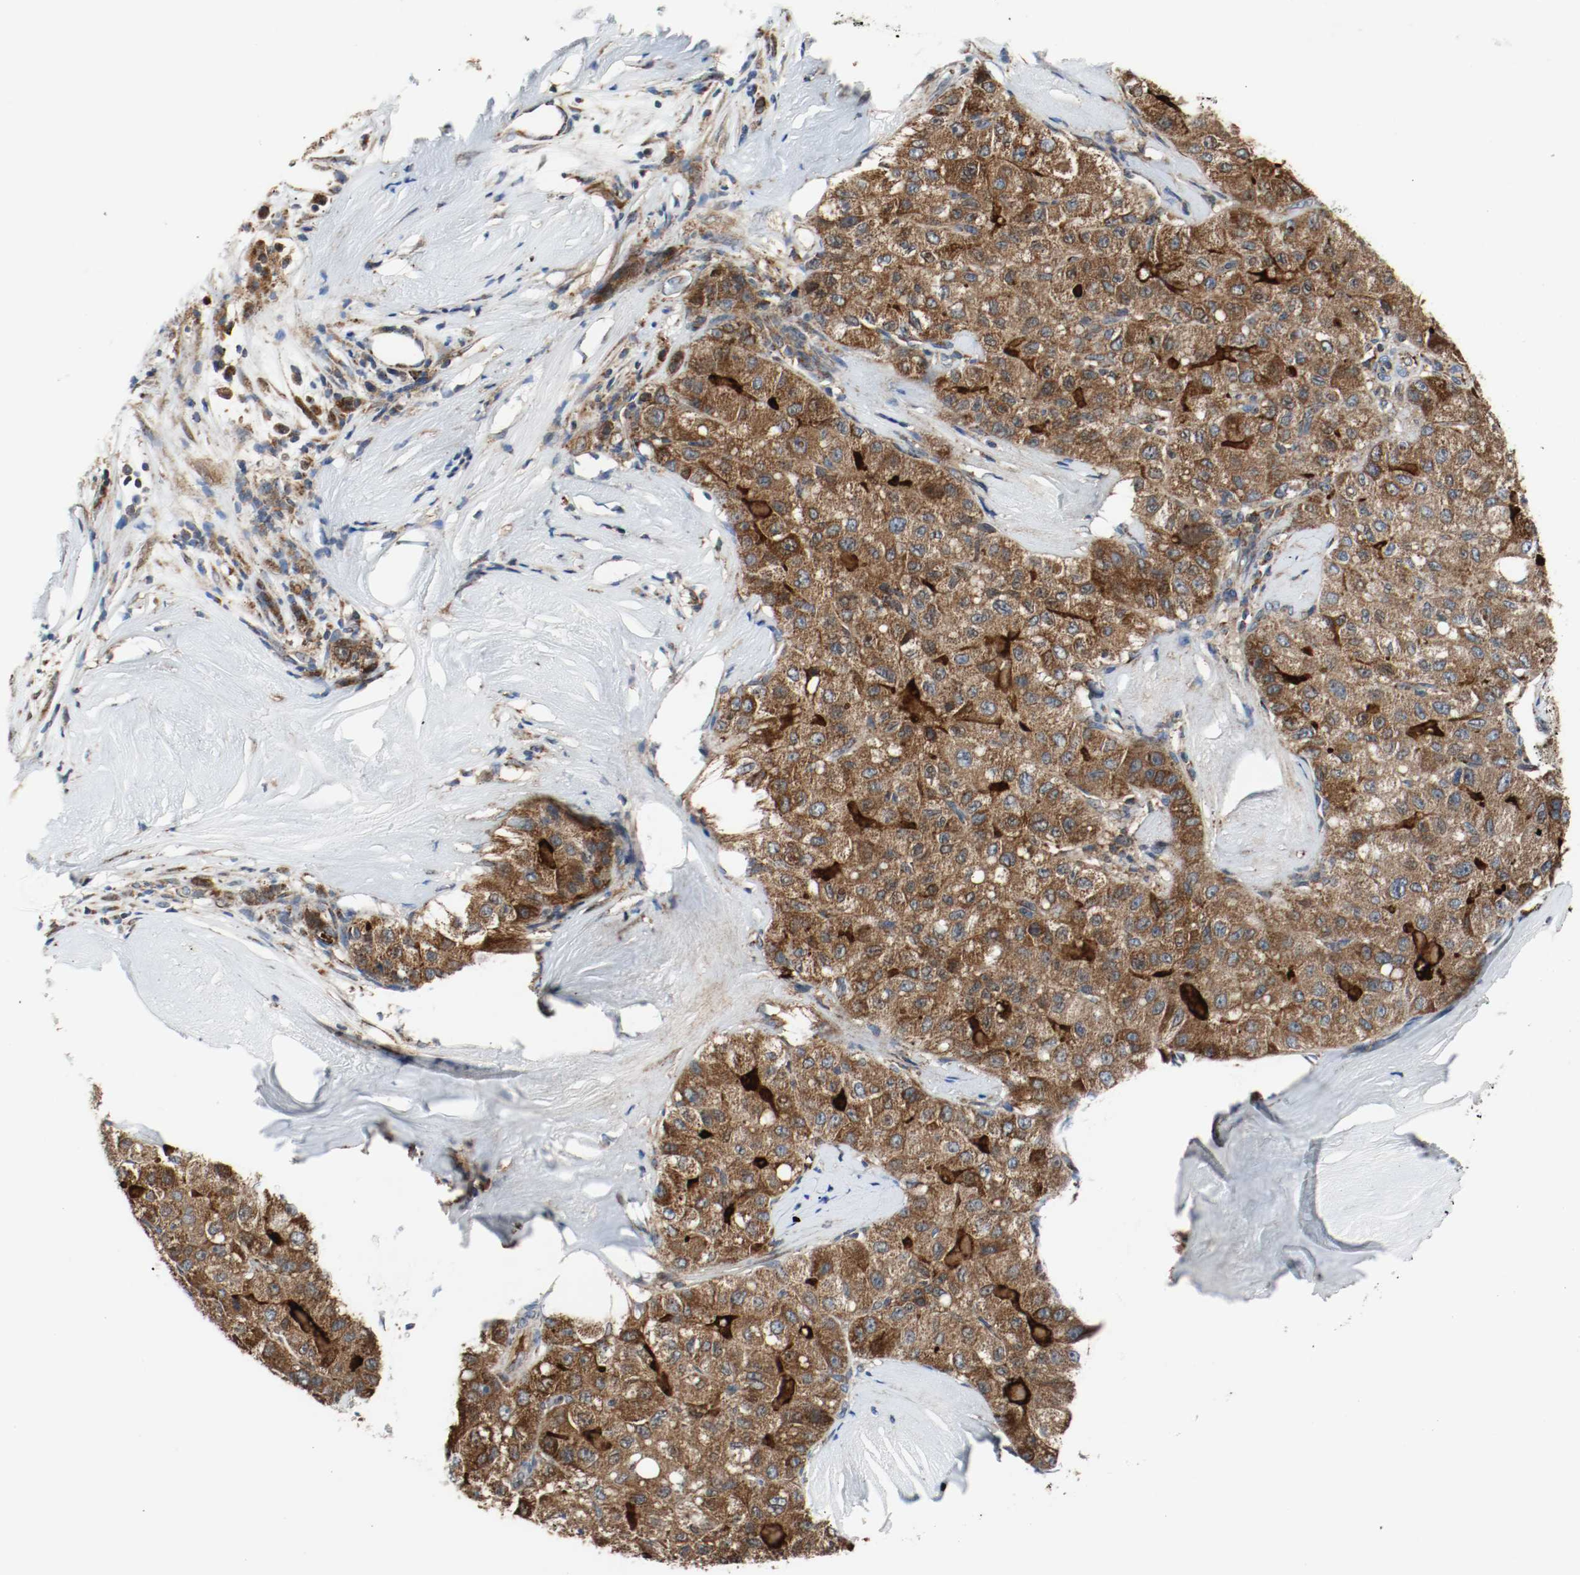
{"staining": {"intensity": "strong", "quantity": ">75%", "location": "cytoplasmic/membranous"}, "tissue": "liver cancer", "cell_type": "Tumor cells", "image_type": "cancer", "snomed": [{"axis": "morphology", "description": "Carcinoma, Hepatocellular, NOS"}, {"axis": "topography", "description": "Liver"}], "caption": "High-power microscopy captured an IHC photomicrograph of liver hepatocellular carcinoma, revealing strong cytoplasmic/membranous expression in approximately >75% of tumor cells.", "gene": "TXNRD1", "patient": {"sex": "male", "age": 80}}